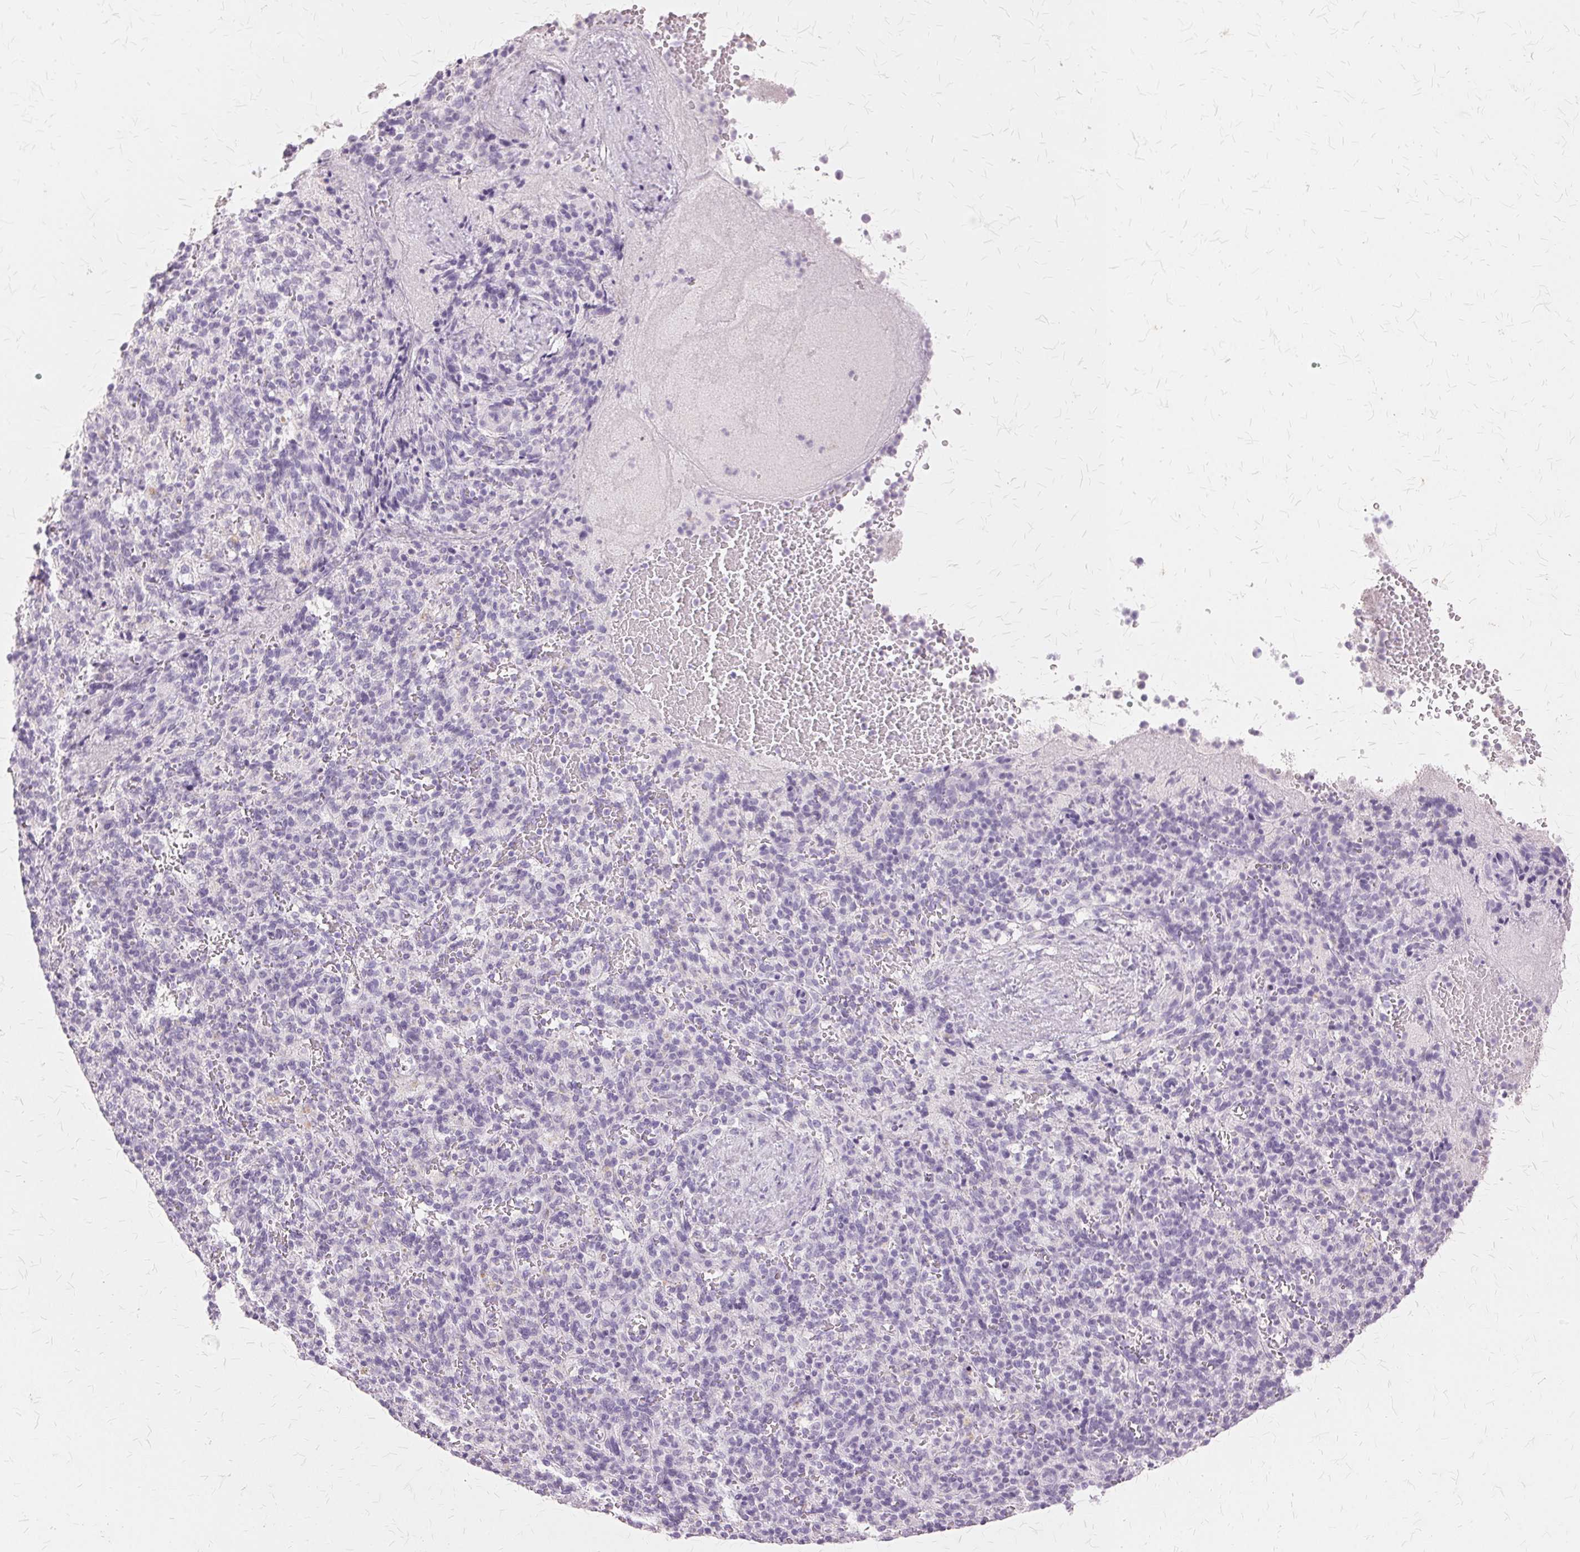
{"staining": {"intensity": "negative", "quantity": "none", "location": "none"}, "tissue": "spleen", "cell_type": "Cells in red pulp", "image_type": "normal", "snomed": [{"axis": "morphology", "description": "Normal tissue, NOS"}, {"axis": "topography", "description": "Spleen"}], "caption": "There is no significant expression in cells in red pulp of spleen.", "gene": "SLC45A3", "patient": {"sex": "female", "age": 74}}